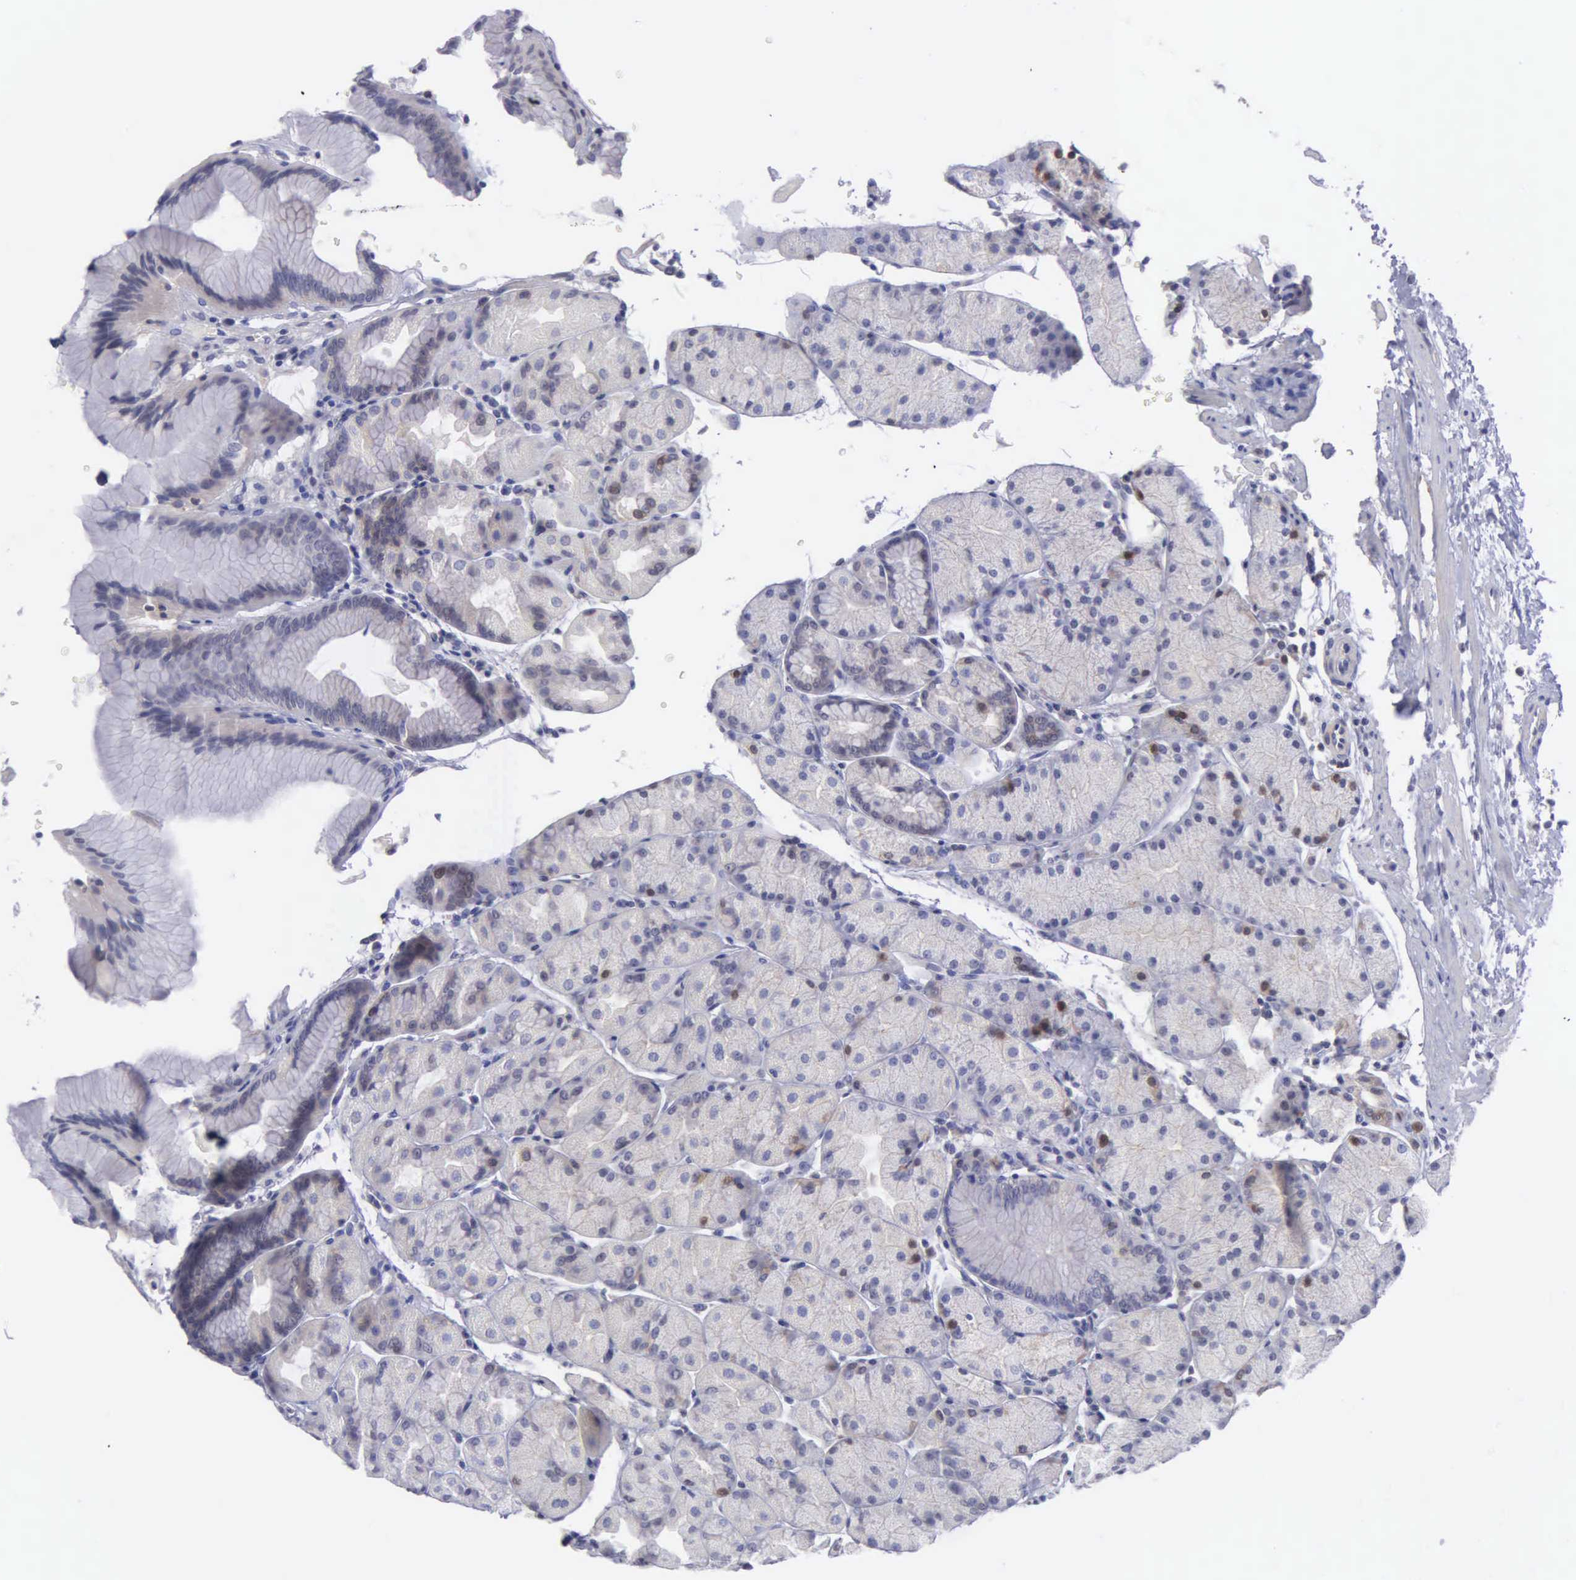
{"staining": {"intensity": "negative", "quantity": "none", "location": "none"}, "tissue": "stomach", "cell_type": "Glandular cells", "image_type": "normal", "snomed": [{"axis": "morphology", "description": "Normal tissue, NOS"}, {"axis": "topography", "description": "Stomach, upper"}], "caption": "A micrograph of stomach stained for a protein shows no brown staining in glandular cells. (IHC, brightfield microscopy, high magnification).", "gene": "MICAL3", "patient": {"sex": "male", "age": 57}}